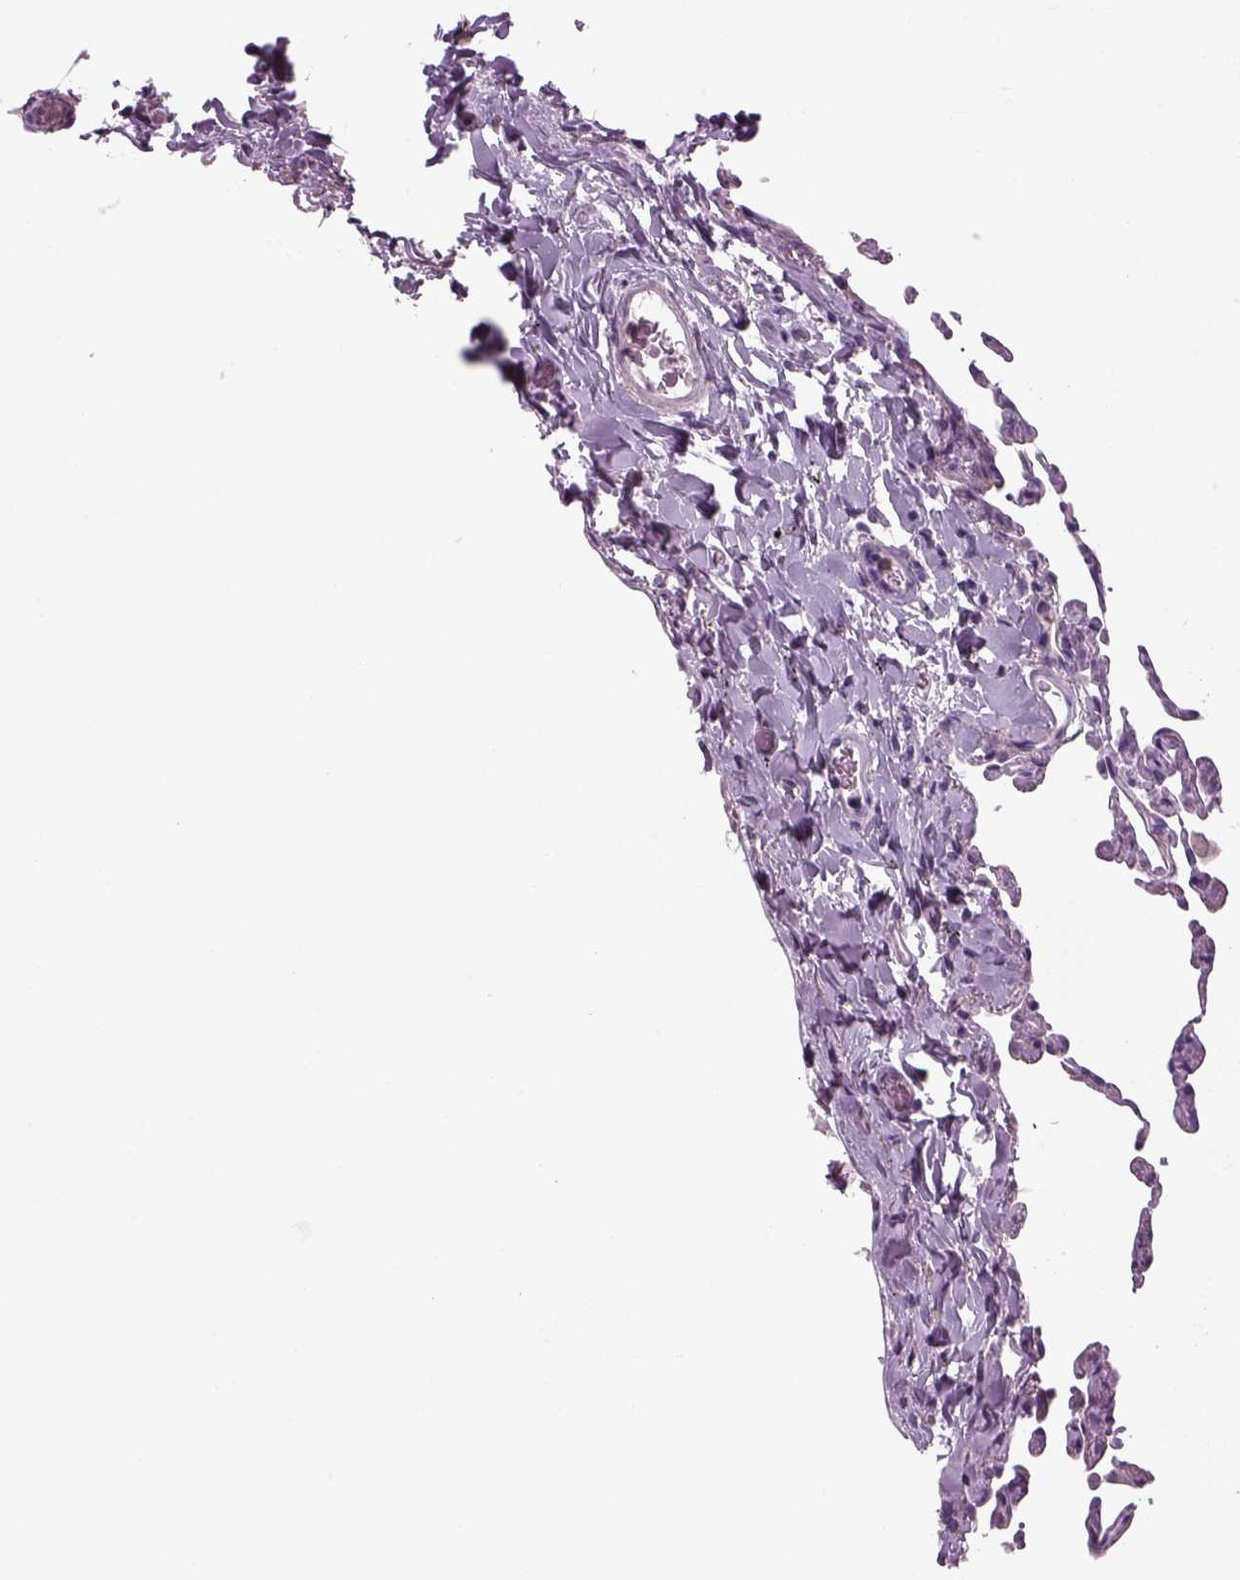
{"staining": {"intensity": "negative", "quantity": "none", "location": "none"}, "tissue": "lung", "cell_type": "Alveolar cells", "image_type": "normal", "snomed": [{"axis": "morphology", "description": "Normal tissue, NOS"}, {"axis": "topography", "description": "Lung"}], "caption": "Immunohistochemical staining of normal human lung exhibits no significant staining in alveolar cells.", "gene": "MDH1B", "patient": {"sex": "female", "age": 57}}